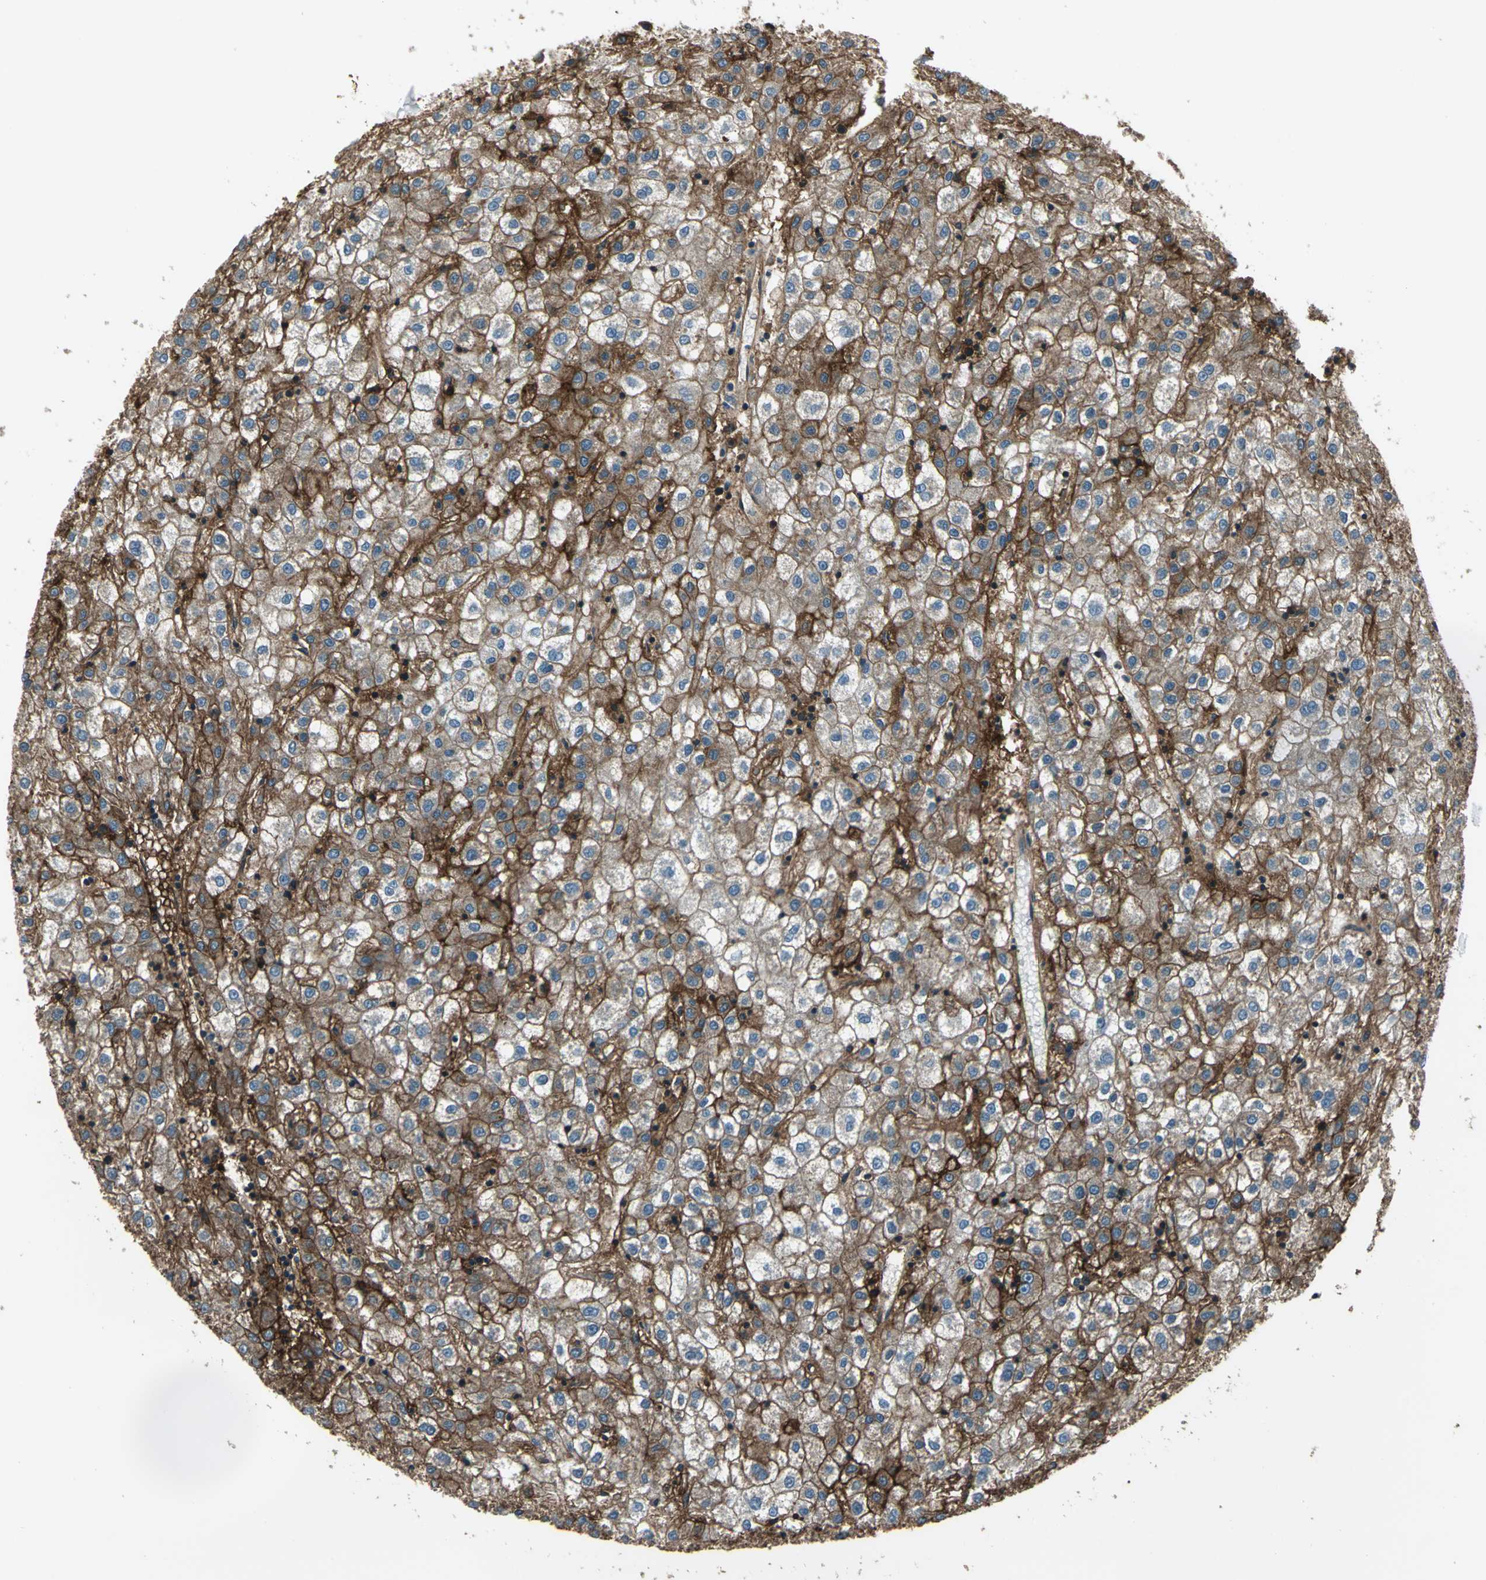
{"staining": {"intensity": "moderate", "quantity": ">75%", "location": "cytoplasmic/membranous"}, "tissue": "liver cancer", "cell_type": "Tumor cells", "image_type": "cancer", "snomed": [{"axis": "morphology", "description": "Carcinoma, Hepatocellular, NOS"}, {"axis": "topography", "description": "Liver"}], "caption": "Approximately >75% of tumor cells in human hepatocellular carcinoma (liver) show moderate cytoplasmic/membranous protein positivity as visualized by brown immunohistochemical staining.", "gene": "NR2C2", "patient": {"sex": "male", "age": 72}}